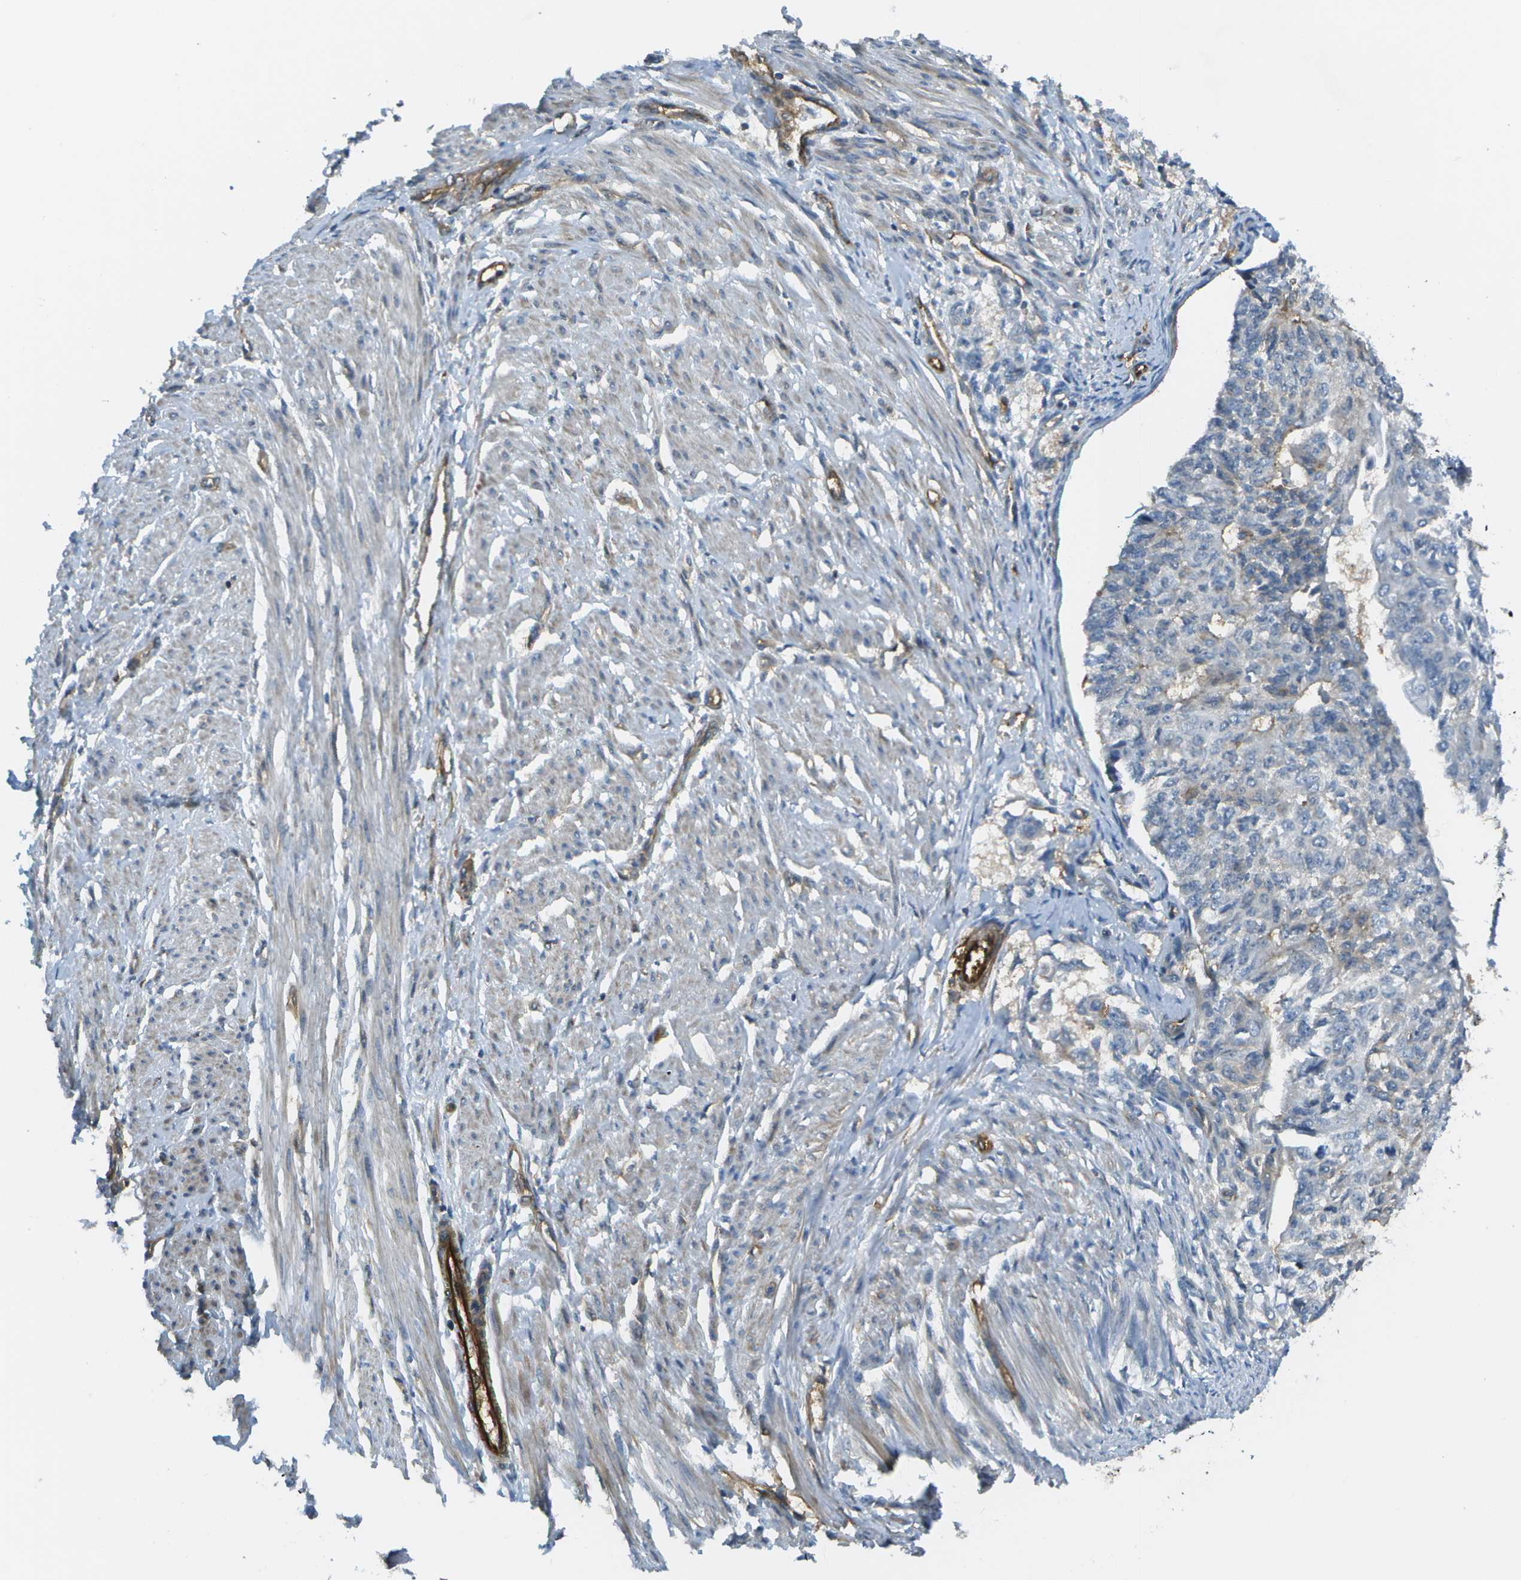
{"staining": {"intensity": "negative", "quantity": "none", "location": "none"}, "tissue": "endometrial cancer", "cell_type": "Tumor cells", "image_type": "cancer", "snomed": [{"axis": "morphology", "description": "Adenocarcinoma, NOS"}, {"axis": "topography", "description": "Endometrium"}], "caption": "Tumor cells are negative for brown protein staining in endometrial adenocarcinoma.", "gene": "KIAA0040", "patient": {"sex": "female", "age": 32}}